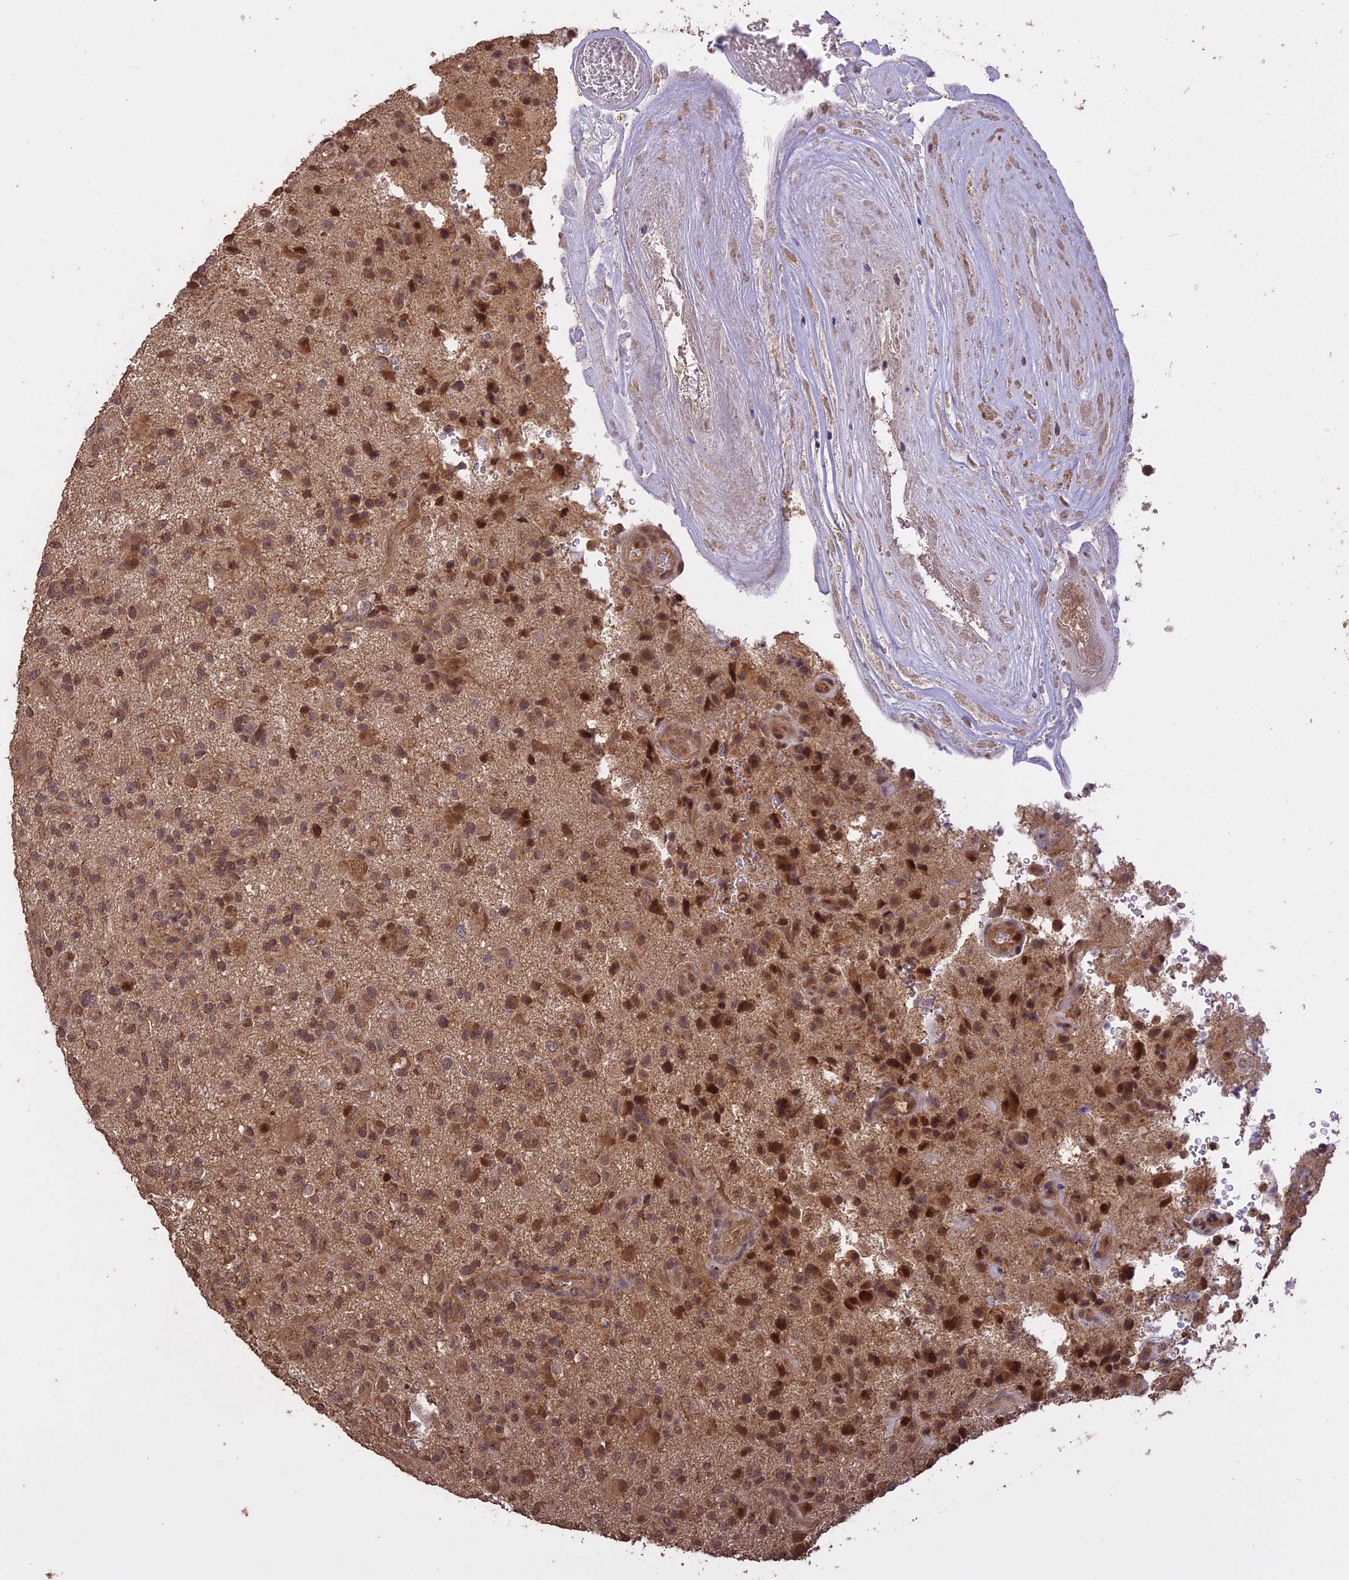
{"staining": {"intensity": "strong", "quantity": "<25%", "location": "cytoplasmic/membranous,nuclear"}, "tissue": "glioma", "cell_type": "Tumor cells", "image_type": "cancer", "snomed": [{"axis": "morphology", "description": "Glioma, malignant, High grade"}, {"axis": "topography", "description": "Brain"}], "caption": "Glioma was stained to show a protein in brown. There is medium levels of strong cytoplasmic/membranous and nuclear positivity in about <25% of tumor cells.", "gene": "TIGD7", "patient": {"sex": "male", "age": 47}}